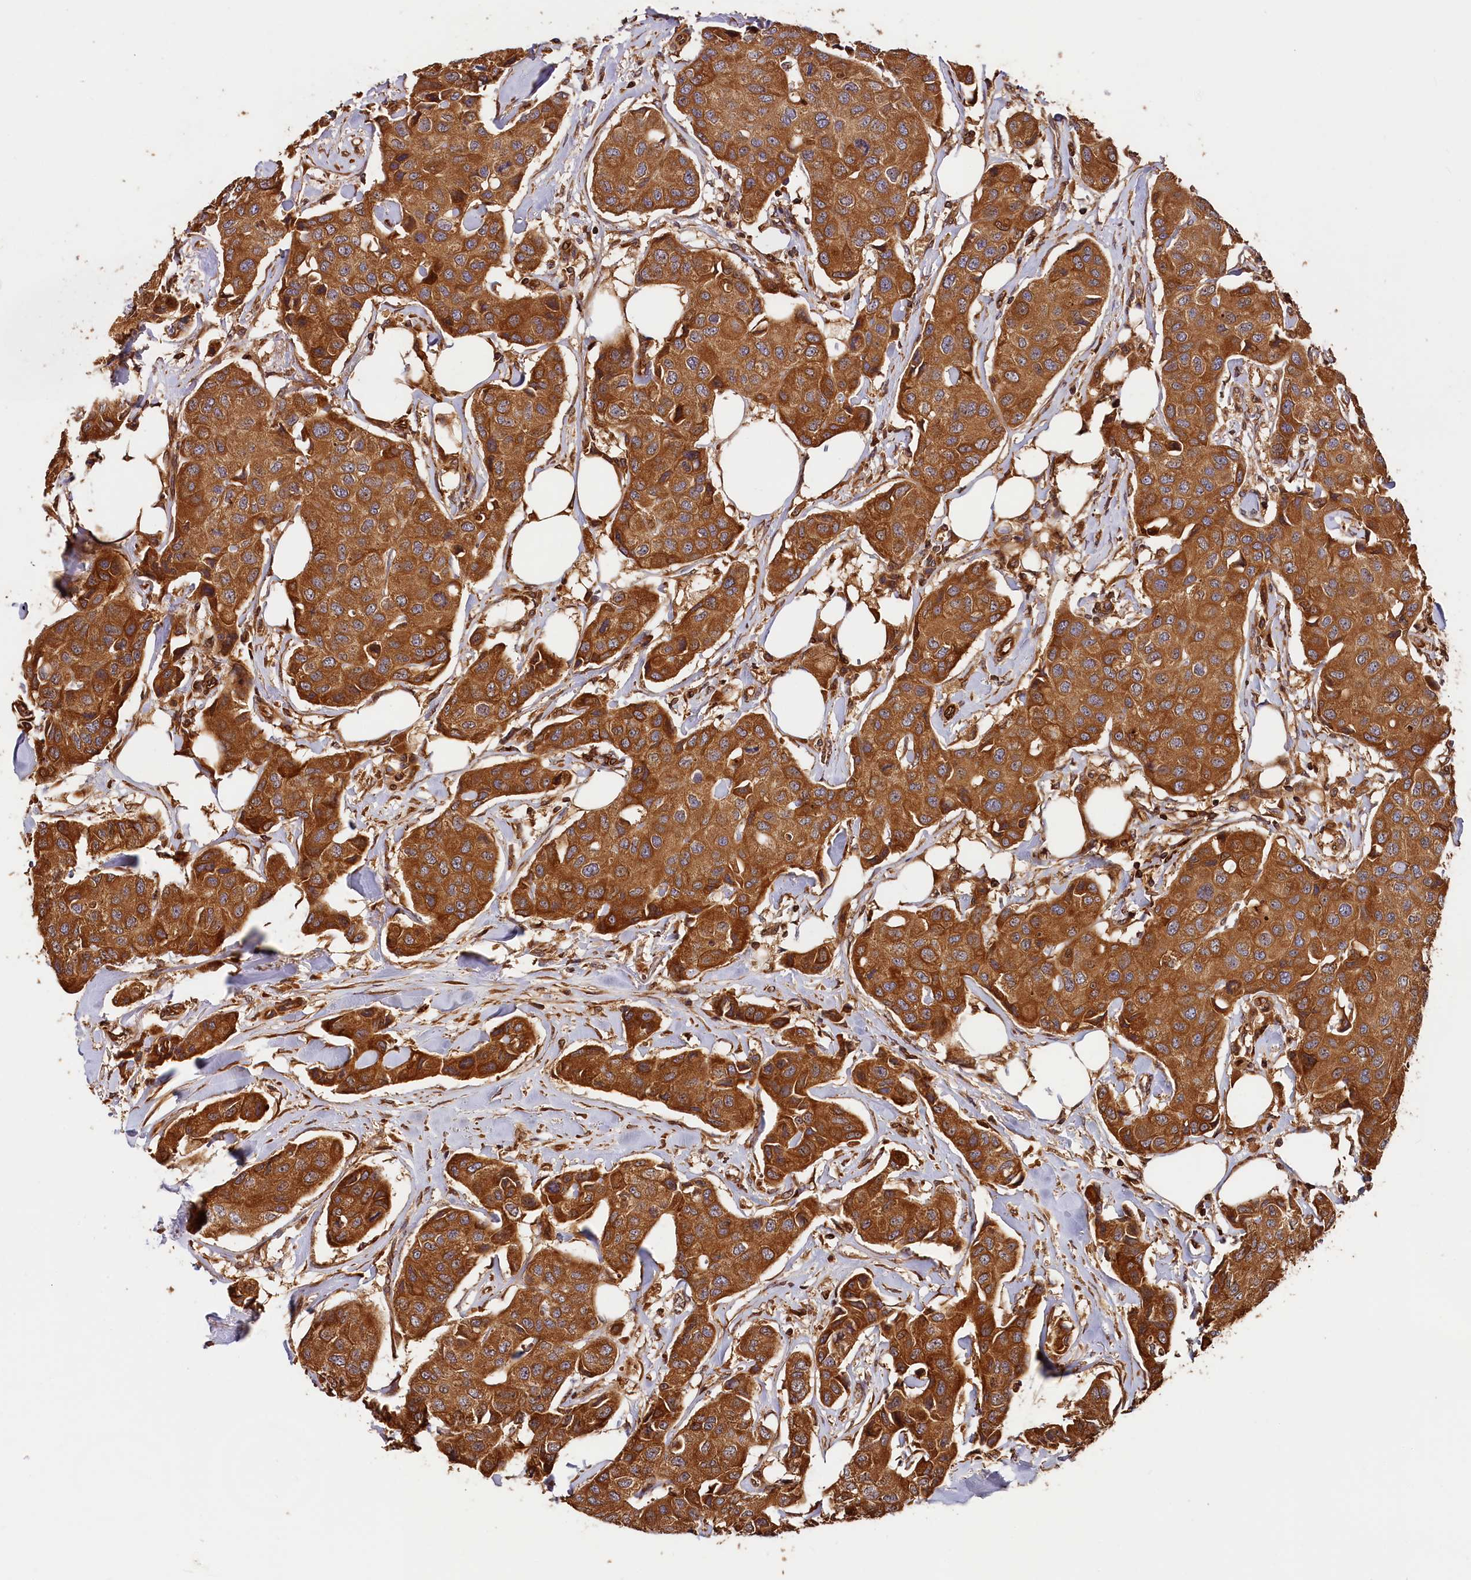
{"staining": {"intensity": "strong", "quantity": ">75%", "location": "cytoplasmic/membranous"}, "tissue": "breast cancer", "cell_type": "Tumor cells", "image_type": "cancer", "snomed": [{"axis": "morphology", "description": "Duct carcinoma"}, {"axis": "topography", "description": "Breast"}], "caption": "A high-resolution image shows immunohistochemistry staining of infiltrating ductal carcinoma (breast), which exhibits strong cytoplasmic/membranous staining in approximately >75% of tumor cells. (DAB (3,3'-diaminobenzidine) = brown stain, brightfield microscopy at high magnification).", "gene": "HMOX2", "patient": {"sex": "female", "age": 80}}